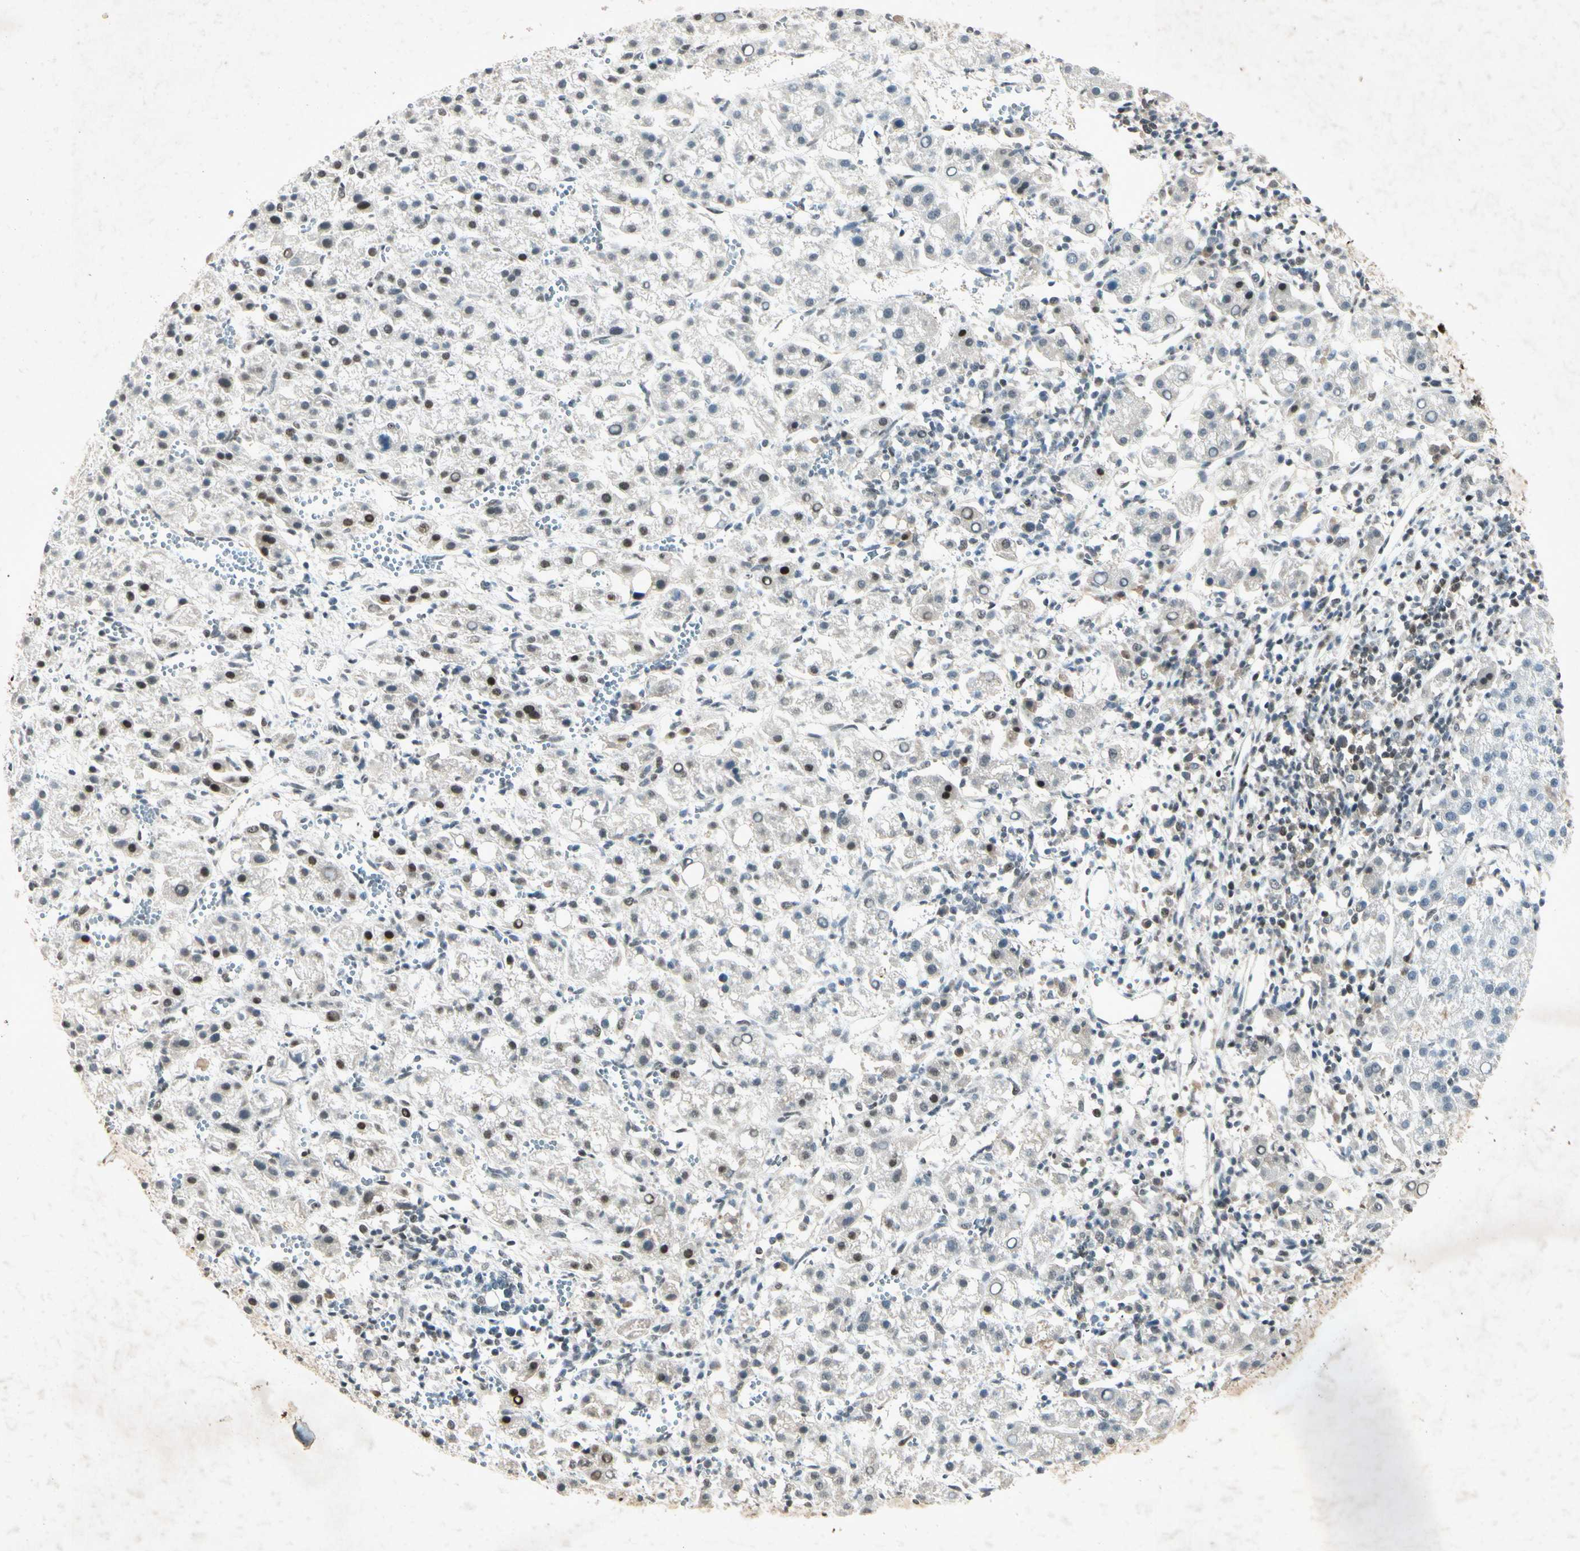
{"staining": {"intensity": "weak", "quantity": "25%-75%", "location": "nuclear"}, "tissue": "liver cancer", "cell_type": "Tumor cells", "image_type": "cancer", "snomed": [{"axis": "morphology", "description": "Carcinoma, Hepatocellular, NOS"}, {"axis": "topography", "description": "Liver"}], "caption": "A photomicrograph showing weak nuclear positivity in approximately 25%-75% of tumor cells in liver hepatocellular carcinoma, as visualized by brown immunohistochemical staining.", "gene": "RNF43", "patient": {"sex": "female", "age": 58}}